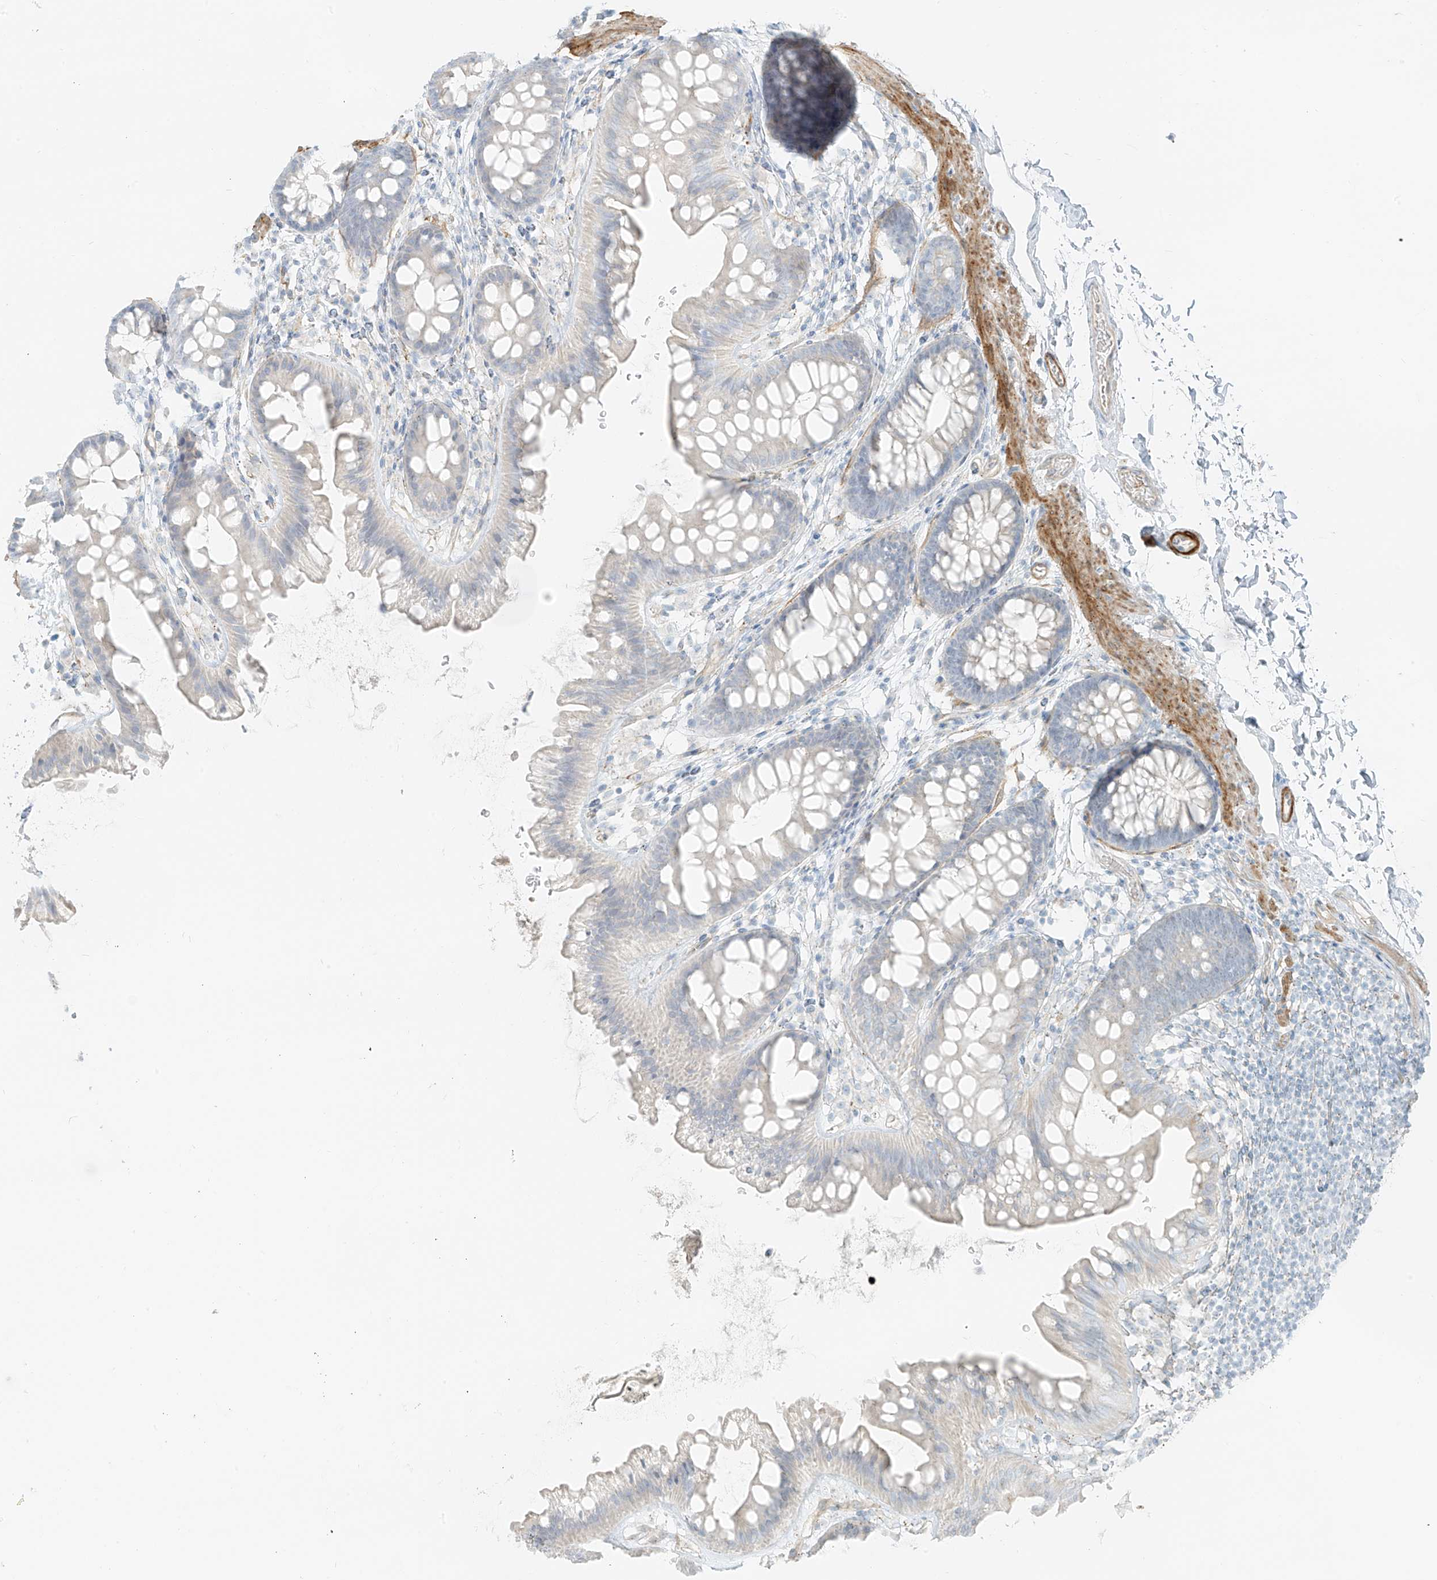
{"staining": {"intensity": "negative", "quantity": "none", "location": "none"}, "tissue": "colon", "cell_type": "Endothelial cells", "image_type": "normal", "snomed": [{"axis": "morphology", "description": "Normal tissue, NOS"}, {"axis": "topography", "description": "Colon"}], "caption": "Immunohistochemistry (IHC) of unremarkable human colon reveals no expression in endothelial cells.", "gene": "SMCP", "patient": {"sex": "female", "age": 62}}